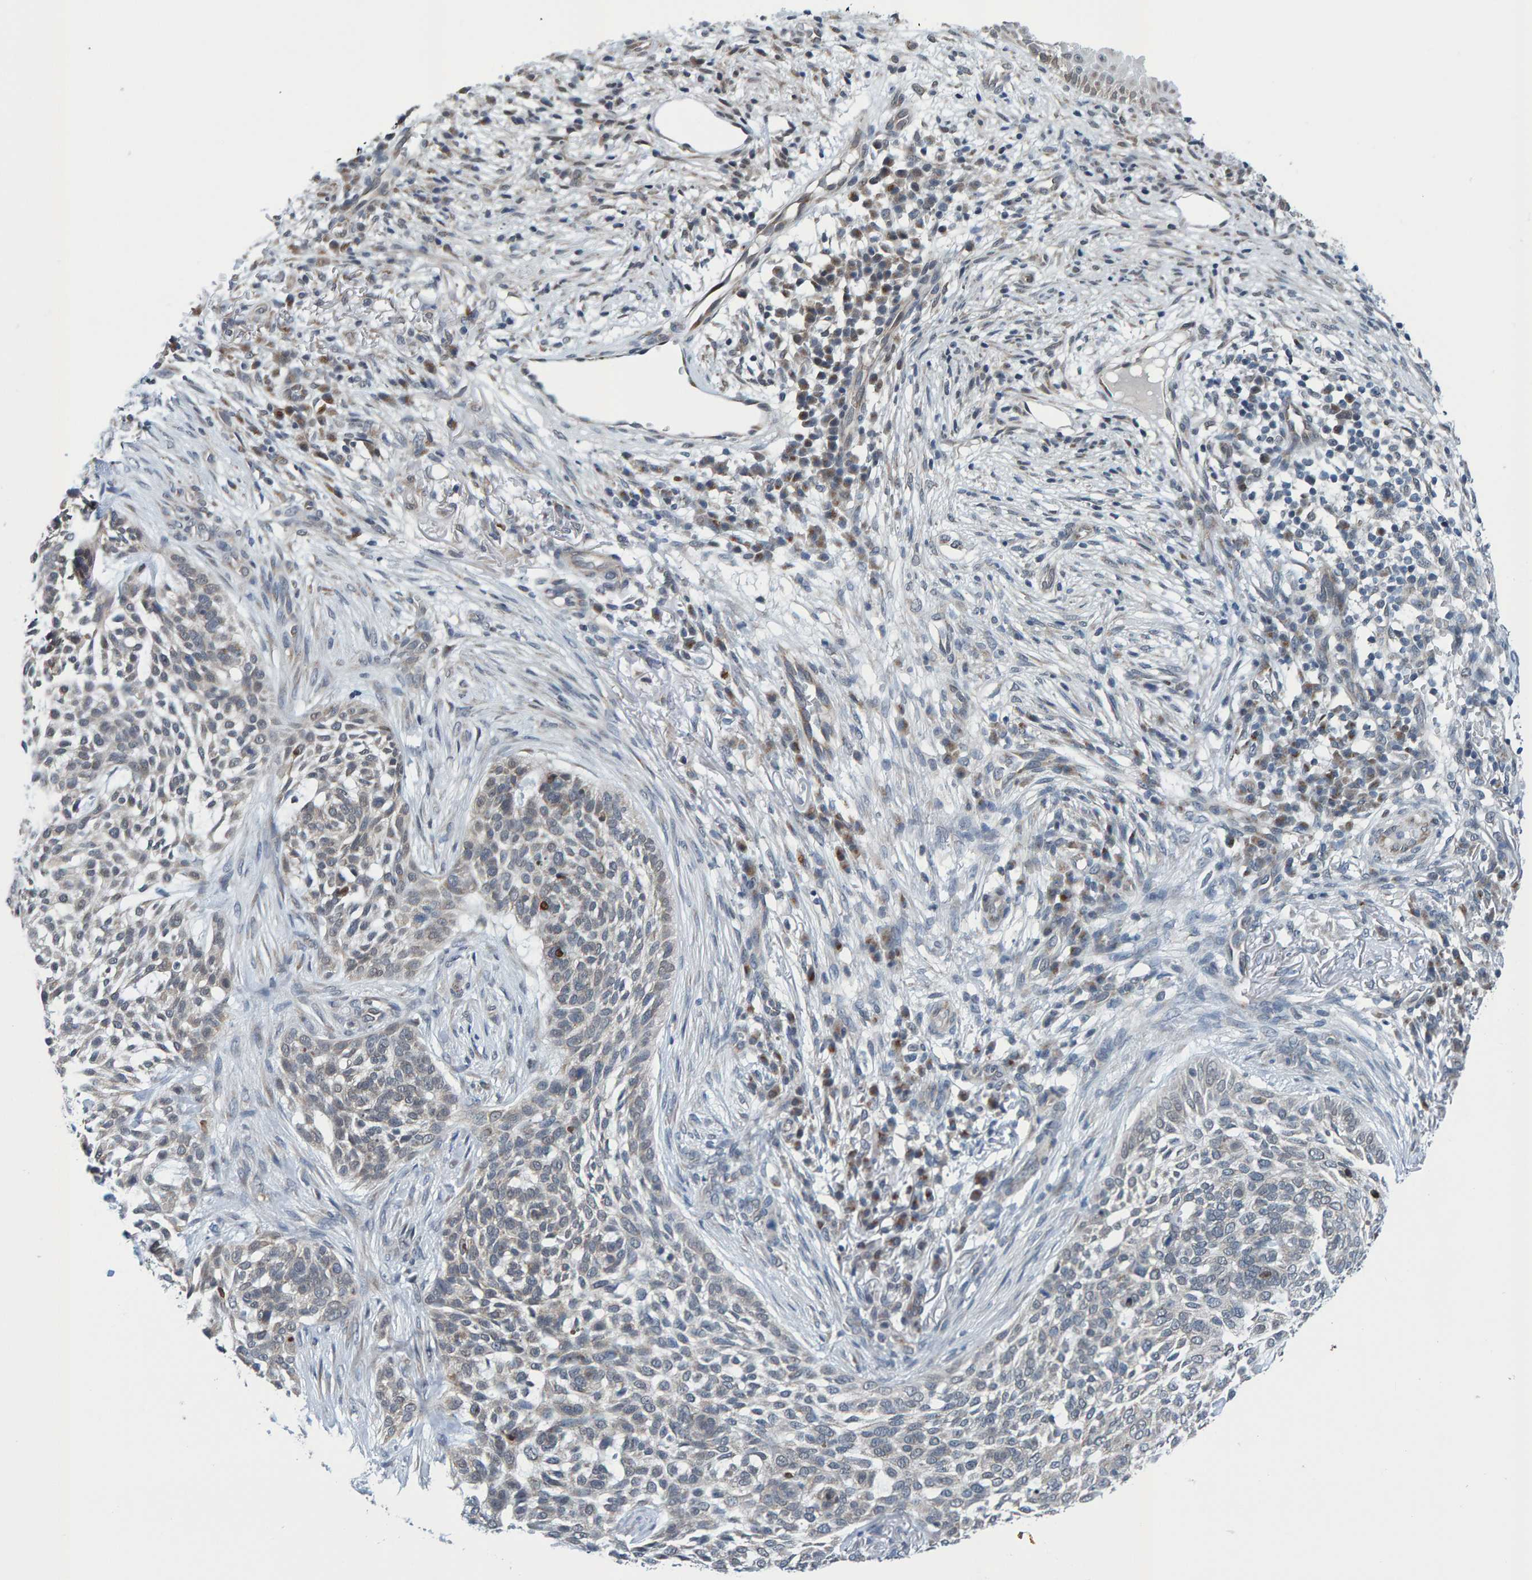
{"staining": {"intensity": "weak", "quantity": "<25%", "location": "cytoplasmic/membranous"}, "tissue": "skin cancer", "cell_type": "Tumor cells", "image_type": "cancer", "snomed": [{"axis": "morphology", "description": "Basal cell carcinoma"}, {"axis": "topography", "description": "Skin"}], "caption": "This is a photomicrograph of immunohistochemistry staining of basal cell carcinoma (skin), which shows no staining in tumor cells.", "gene": "SCRN2", "patient": {"sex": "female", "age": 64}}